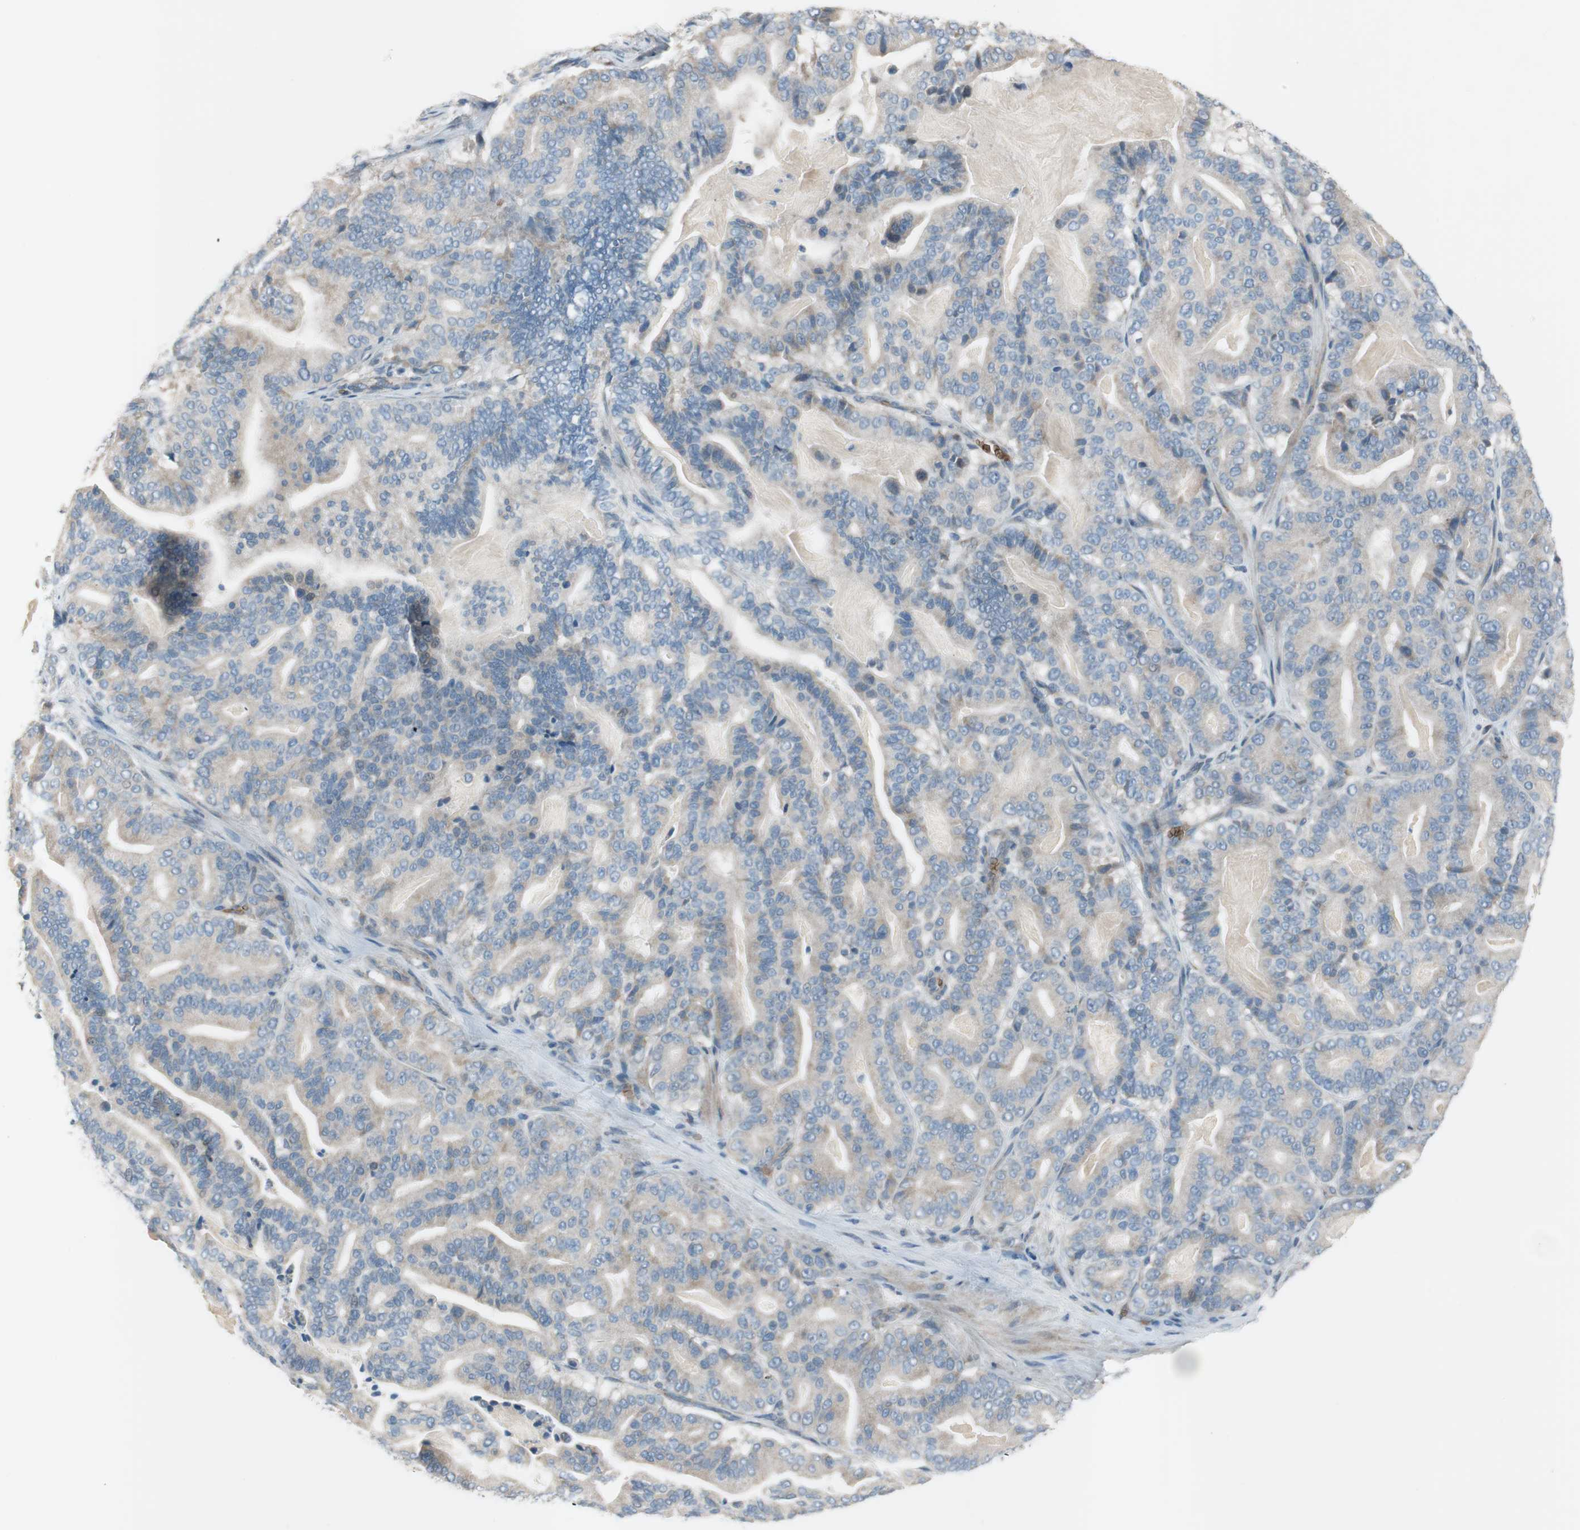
{"staining": {"intensity": "weak", "quantity": "<25%", "location": "cytoplasmic/membranous"}, "tissue": "pancreatic cancer", "cell_type": "Tumor cells", "image_type": "cancer", "snomed": [{"axis": "morphology", "description": "Adenocarcinoma, NOS"}, {"axis": "topography", "description": "Pancreas"}], "caption": "The histopathology image shows no staining of tumor cells in pancreatic cancer. (Immunohistochemistry, brightfield microscopy, high magnification).", "gene": "GYPC", "patient": {"sex": "male", "age": 63}}